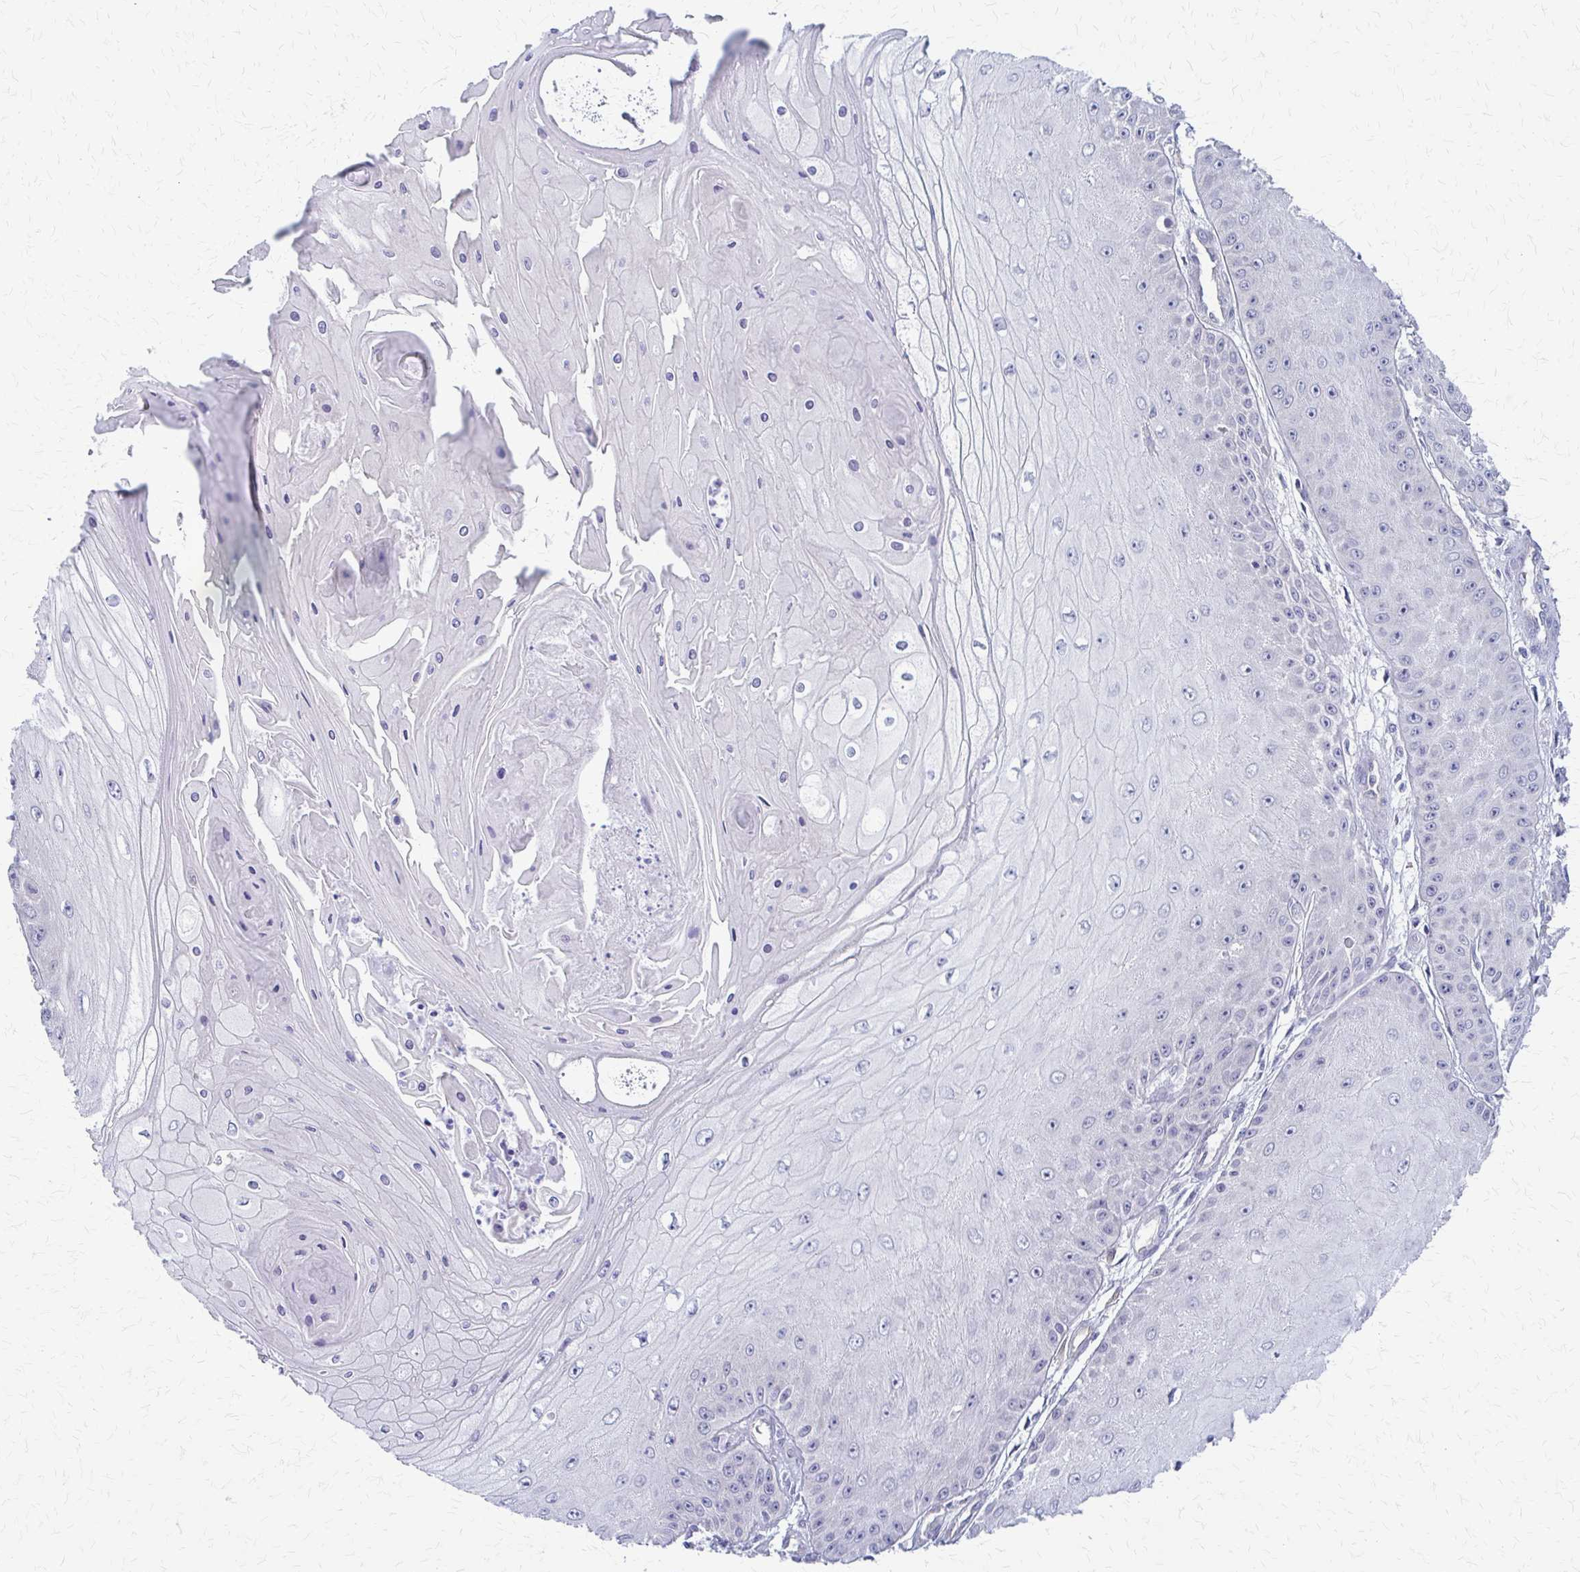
{"staining": {"intensity": "negative", "quantity": "none", "location": "none"}, "tissue": "skin cancer", "cell_type": "Tumor cells", "image_type": "cancer", "snomed": [{"axis": "morphology", "description": "Squamous cell carcinoma, NOS"}, {"axis": "topography", "description": "Skin"}], "caption": "The histopathology image demonstrates no significant staining in tumor cells of skin squamous cell carcinoma. (DAB immunohistochemistry visualized using brightfield microscopy, high magnification).", "gene": "CLIC2", "patient": {"sex": "male", "age": 70}}